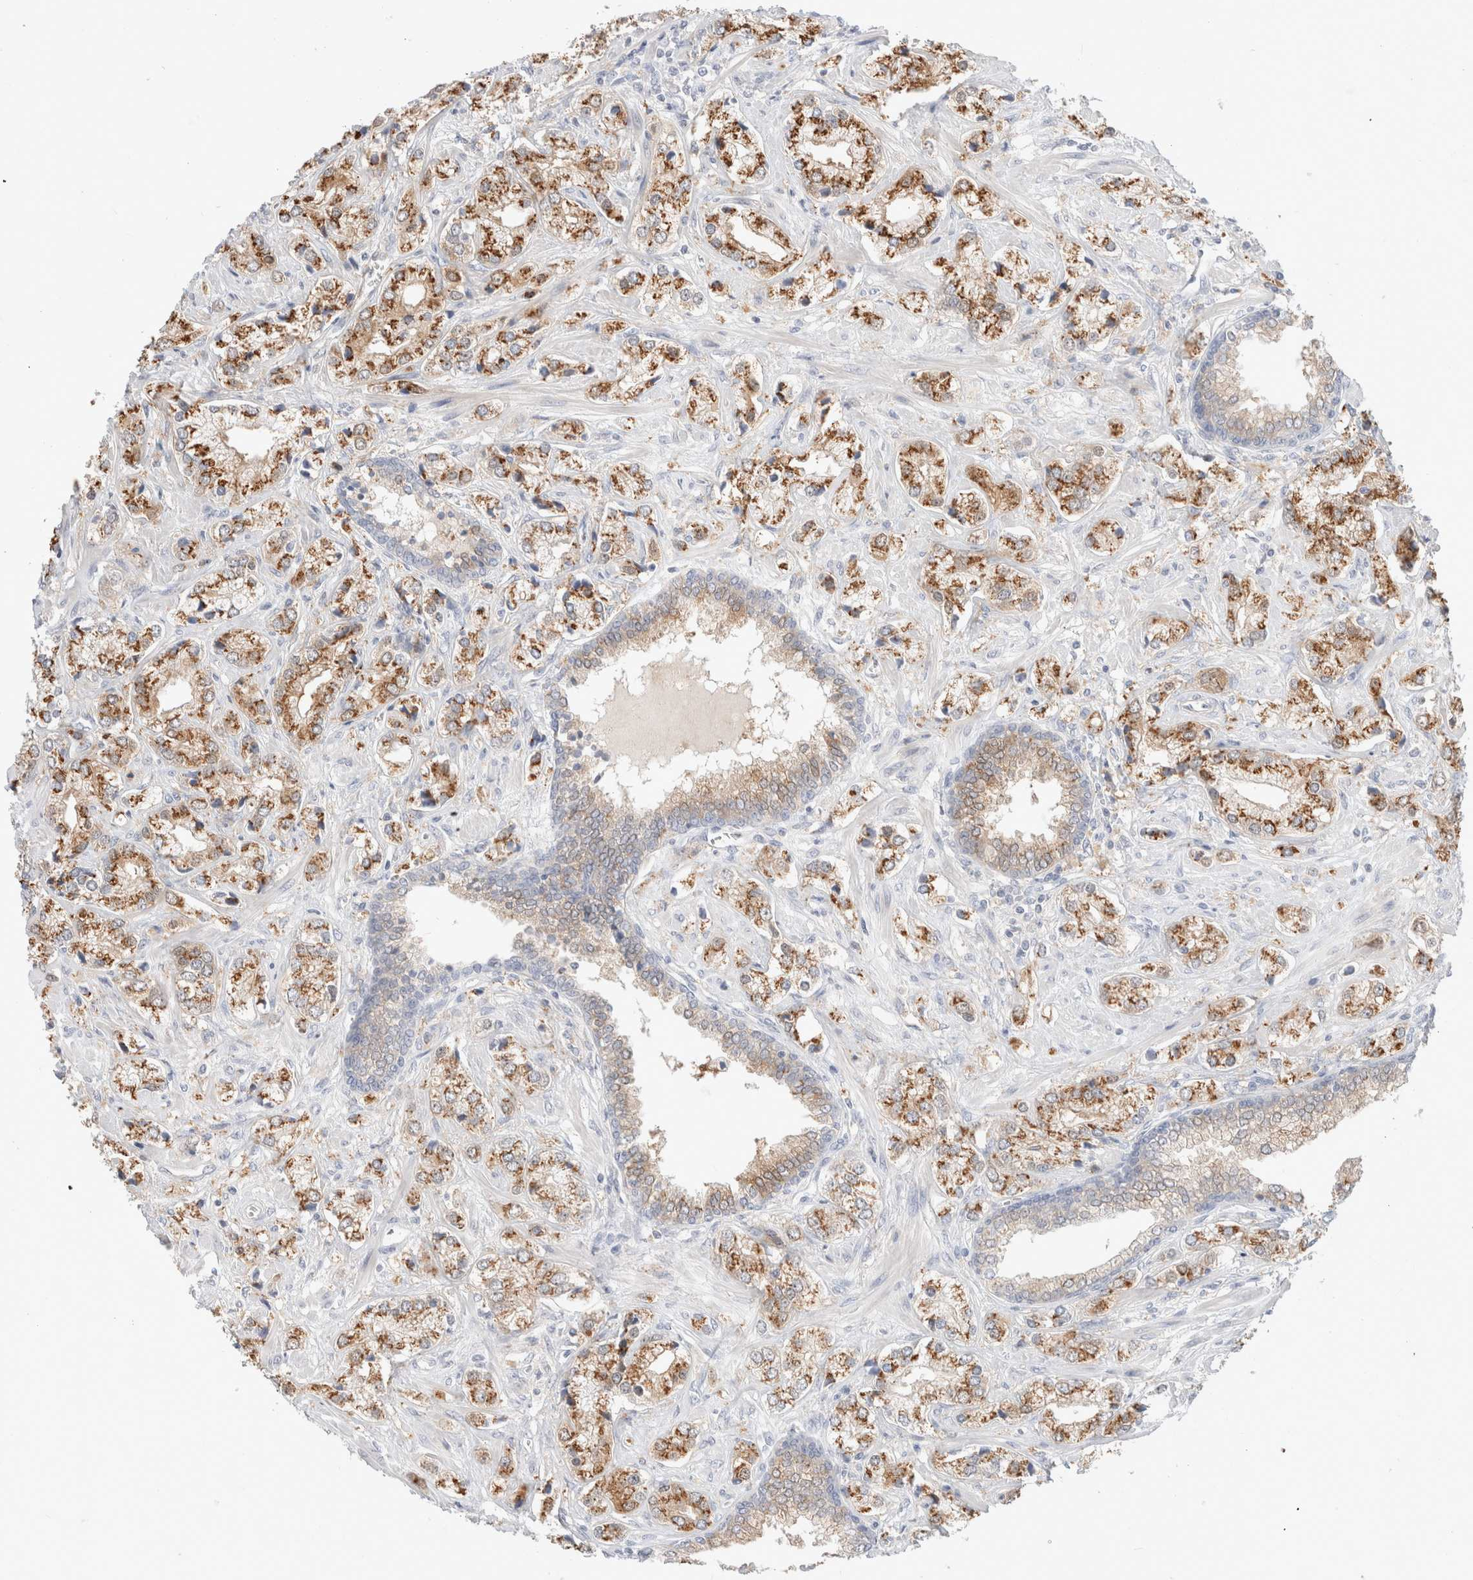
{"staining": {"intensity": "strong", "quantity": "25%-75%", "location": "cytoplasmic/membranous"}, "tissue": "prostate cancer", "cell_type": "Tumor cells", "image_type": "cancer", "snomed": [{"axis": "morphology", "description": "Adenocarcinoma, High grade"}, {"axis": "topography", "description": "Prostate"}], "caption": "Human prostate cancer (high-grade adenocarcinoma) stained for a protein (brown) shows strong cytoplasmic/membranous positive staining in about 25%-75% of tumor cells.", "gene": "EFCAB13", "patient": {"sex": "male", "age": 66}}